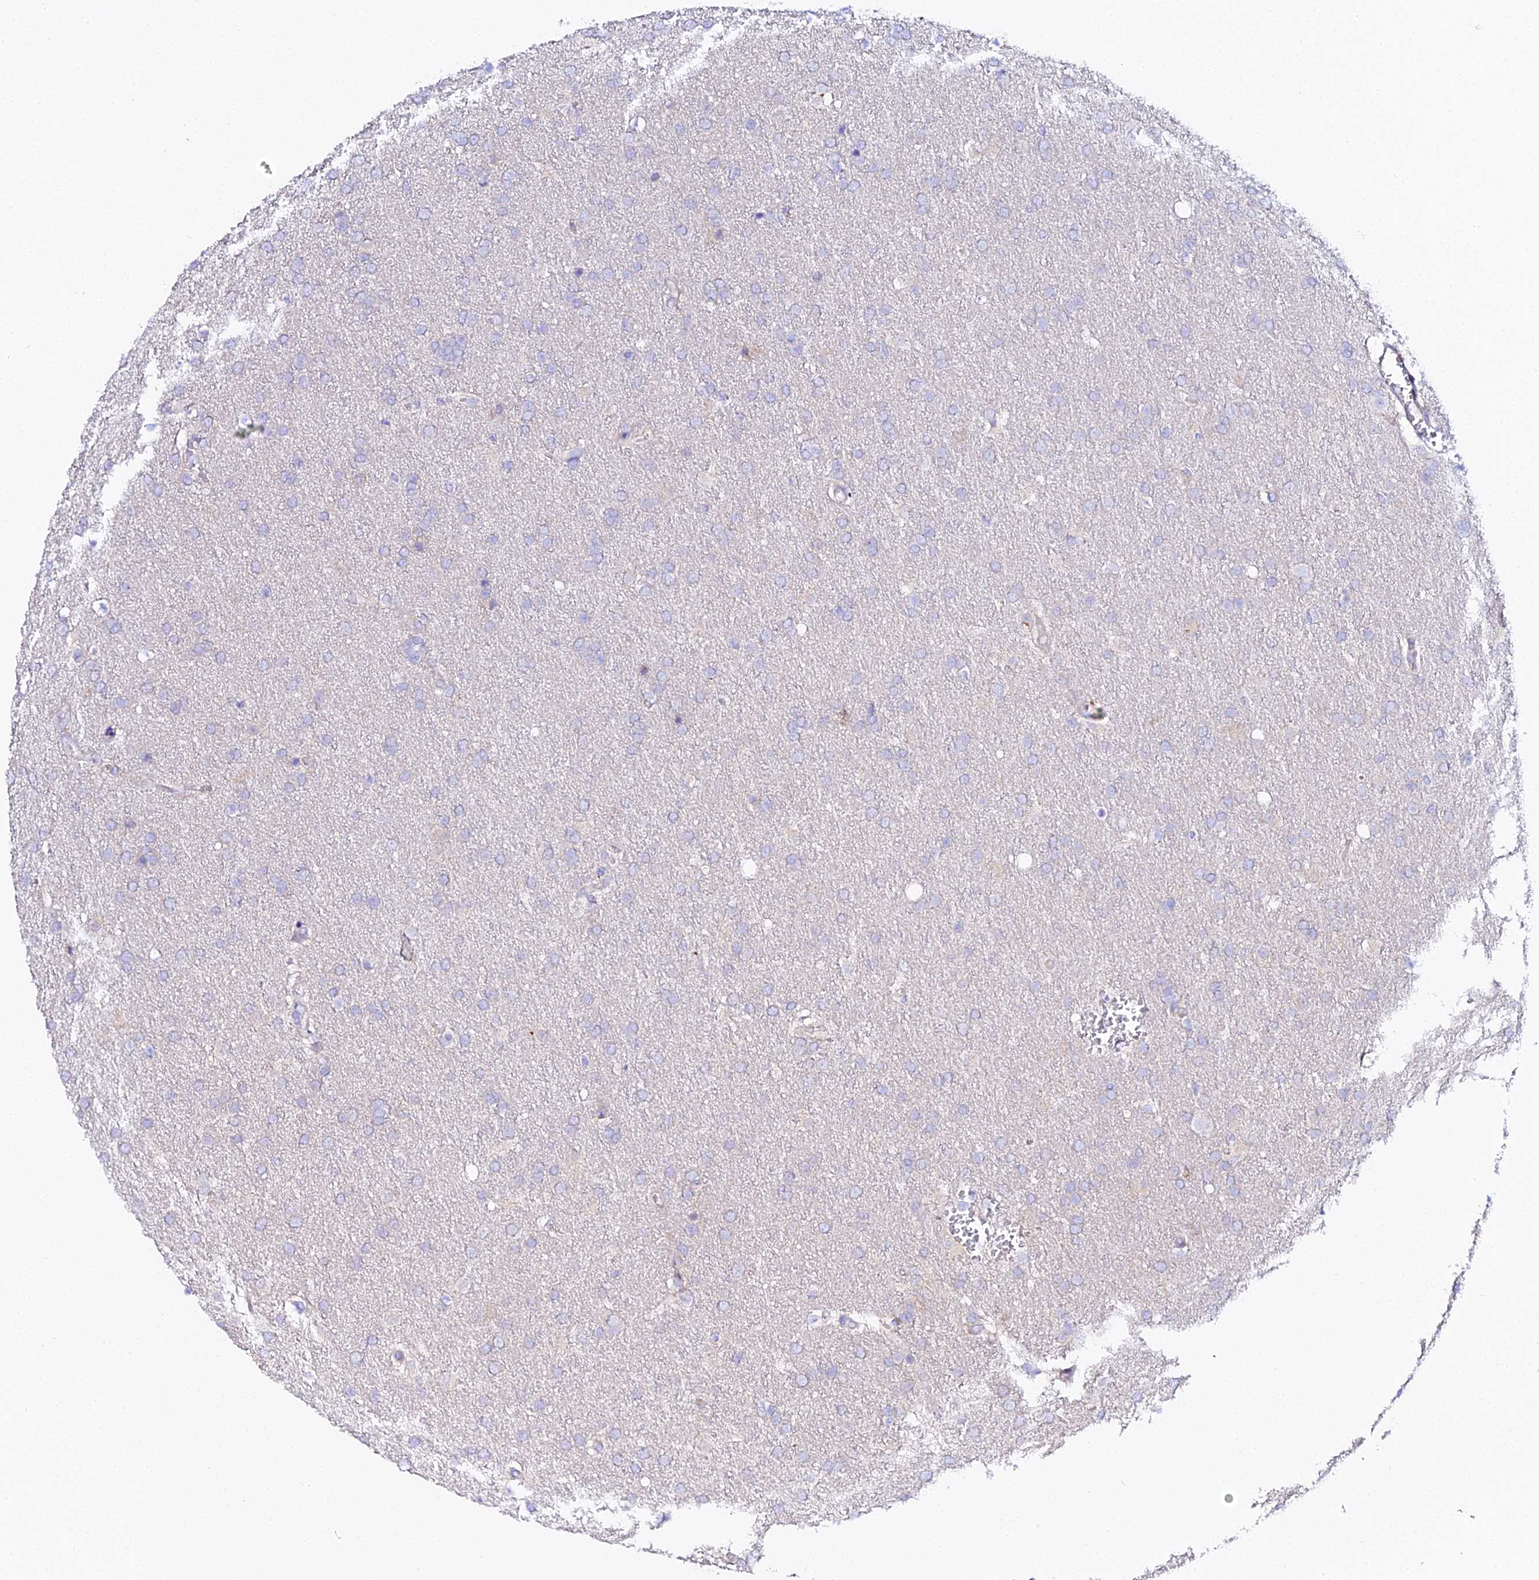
{"staining": {"intensity": "negative", "quantity": "none", "location": "none"}, "tissue": "glioma", "cell_type": "Tumor cells", "image_type": "cancer", "snomed": [{"axis": "morphology", "description": "Glioma, malignant, Low grade"}, {"axis": "topography", "description": "Brain"}], "caption": "Photomicrograph shows no significant protein expression in tumor cells of malignant low-grade glioma.", "gene": "CFAP45", "patient": {"sex": "female", "age": 32}}